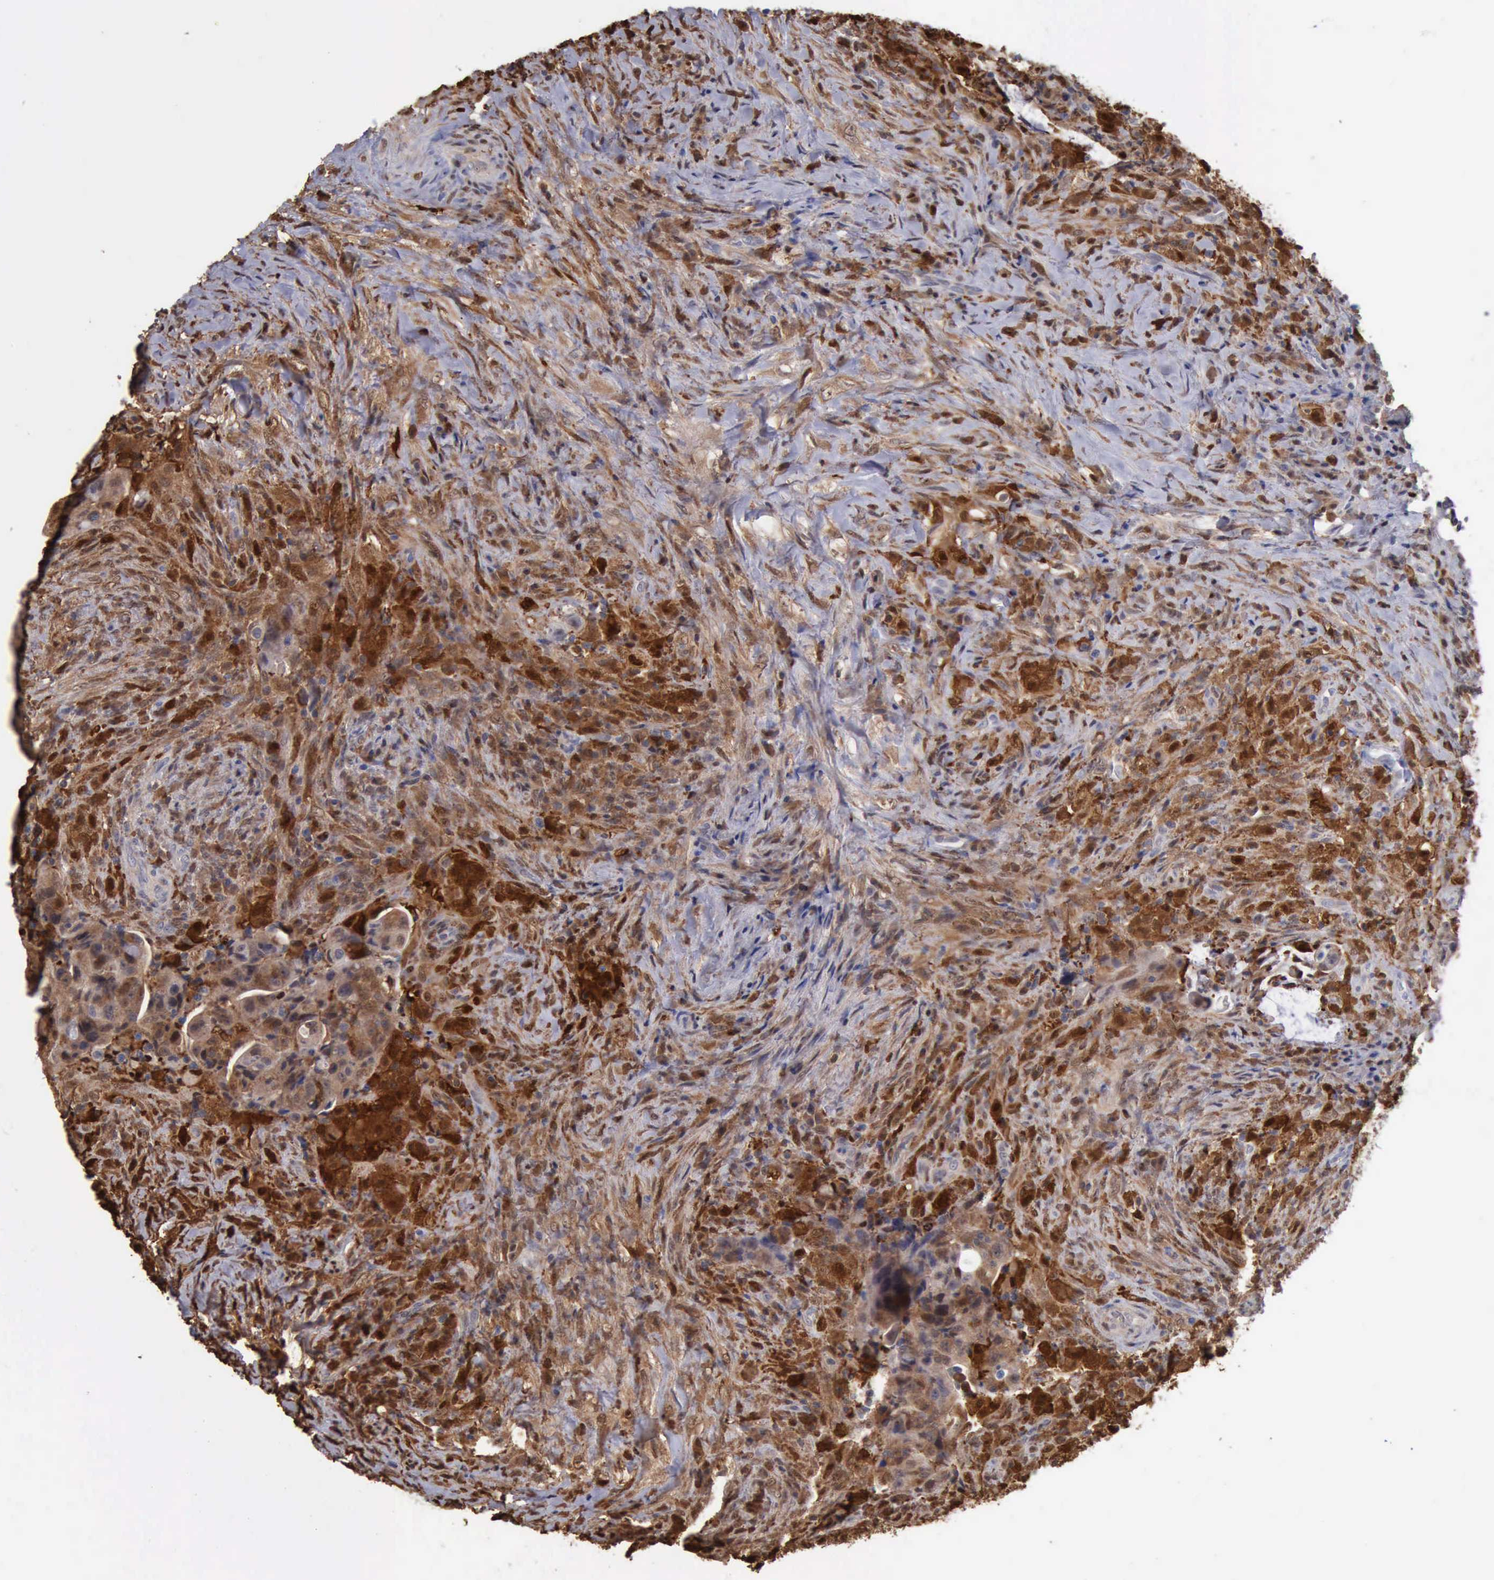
{"staining": {"intensity": "weak", "quantity": ">75%", "location": "cytoplasmic/membranous,nuclear"}, "tissue": "colorectal cancer", "cell_type": "Tumor cells", "image_type": "cancer", "snomed": [{"axis": "morphology", "description": "Adenocarcinoma, NOS"}, {"axis": "topography", "description": "Rectum"}], "caption": "Tumor cells display low levels of weak cytoplasmic/membranous and nuclear expression in approximately >75% of cells in human colorectal cancer (adenocarcinoma).", "gene": "STAT1", "patient": {"sex": "female", "age": 71}}